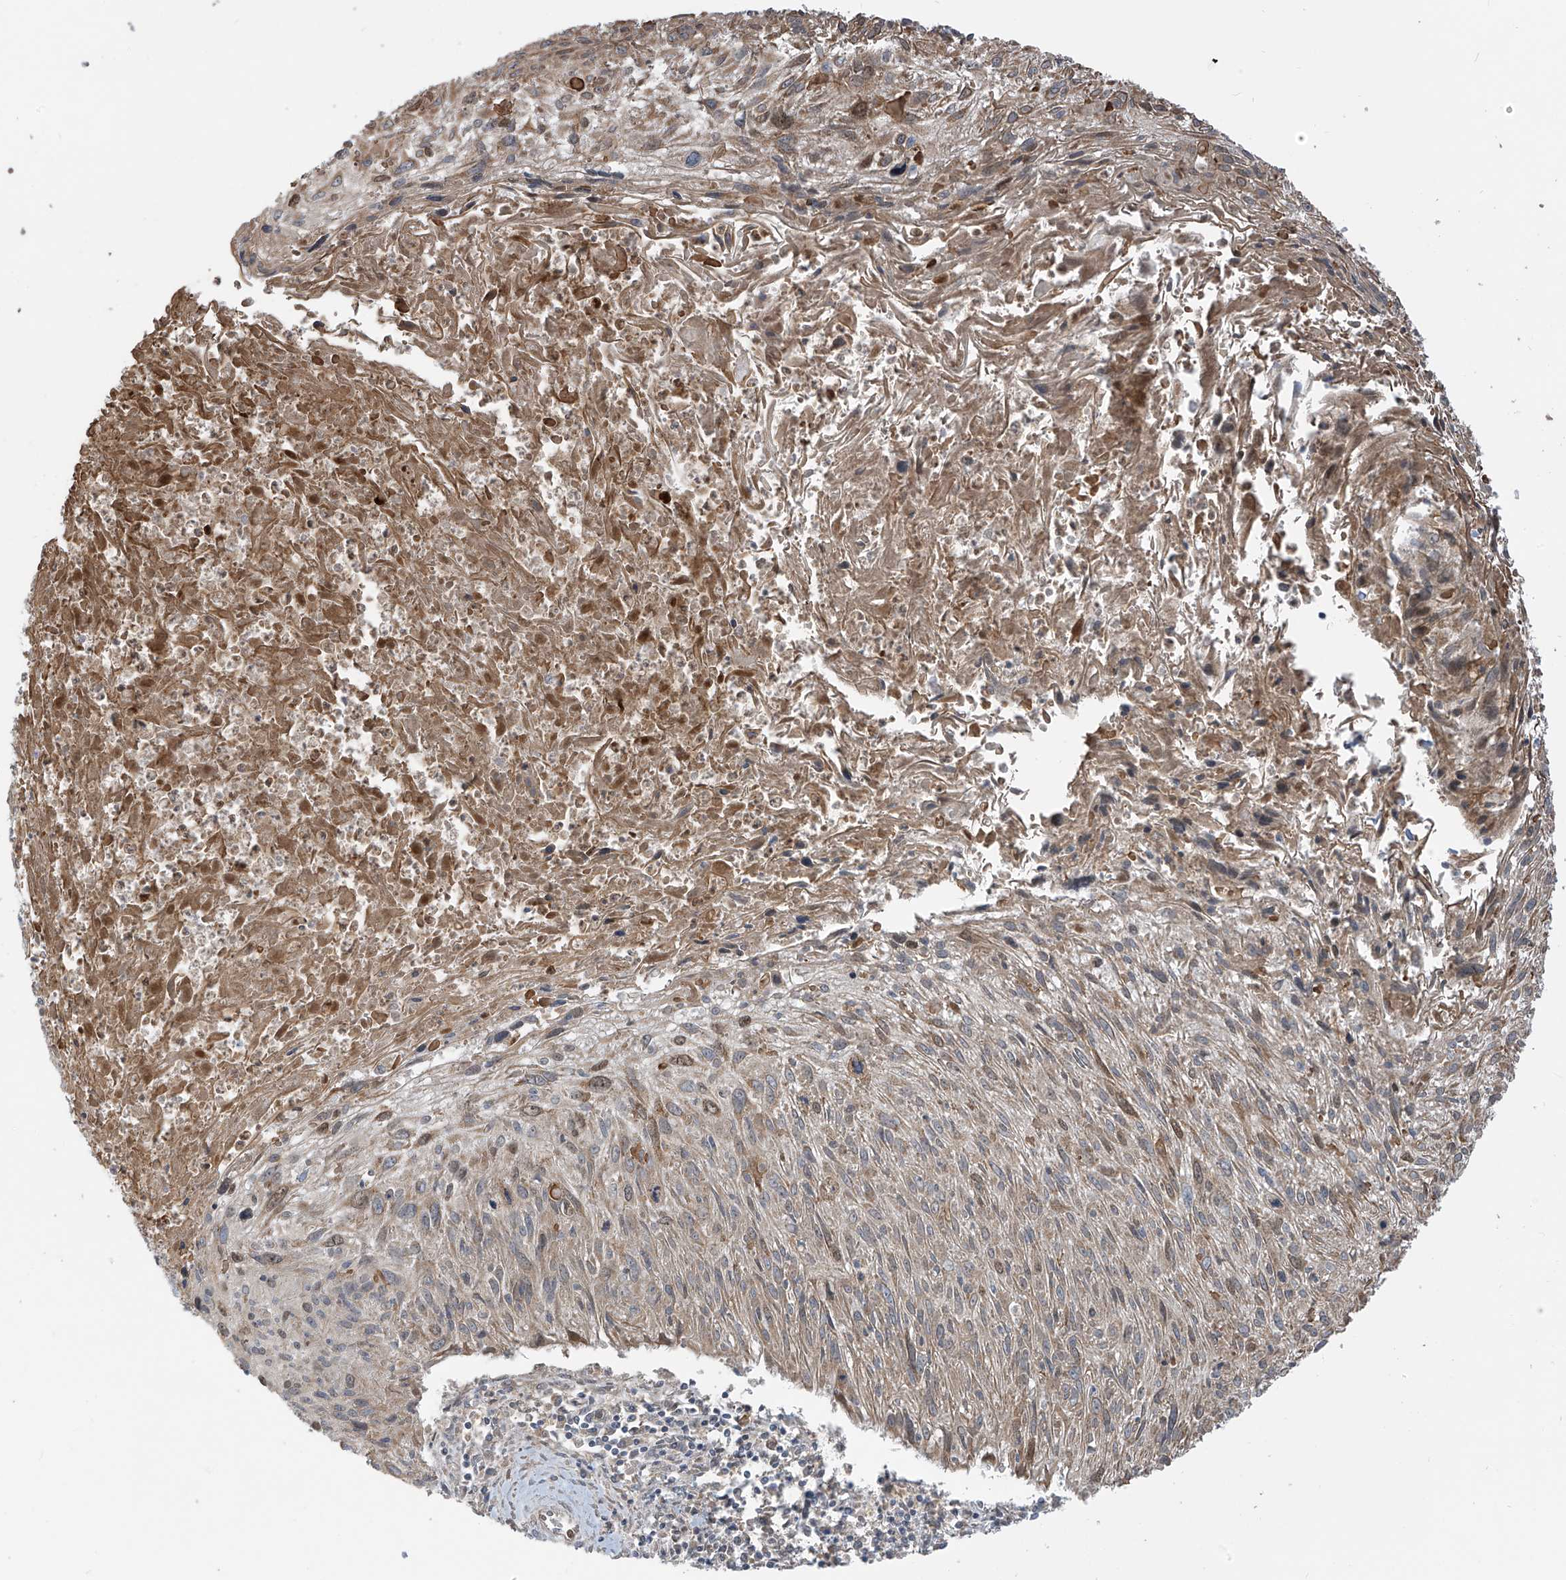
{"staining": {"intensity": "moderate", "quantity": "25%-75%", "location": "cytoplasmic/membranous,nuclear"}, "tissue": "cervical cancer", "cell_type": "Tumor cells", "image_type": "cancer", "snomed": [{"axis": "morphology", "description": "Squamous cell carcinoma, NOS"}, {"axis": "topography", "description": "Cervix"}], "caption": "Tumor cells show moderate cytoplasmic/membranous and nuclear expression in about 25%-75% of cells in cervical cancer. Immunohistochemistry (ihc) stains the protein in brown and the nuclei are stained blue.", "gene": "PDE11A", "patient": {"sex": "female", "age": 51}}